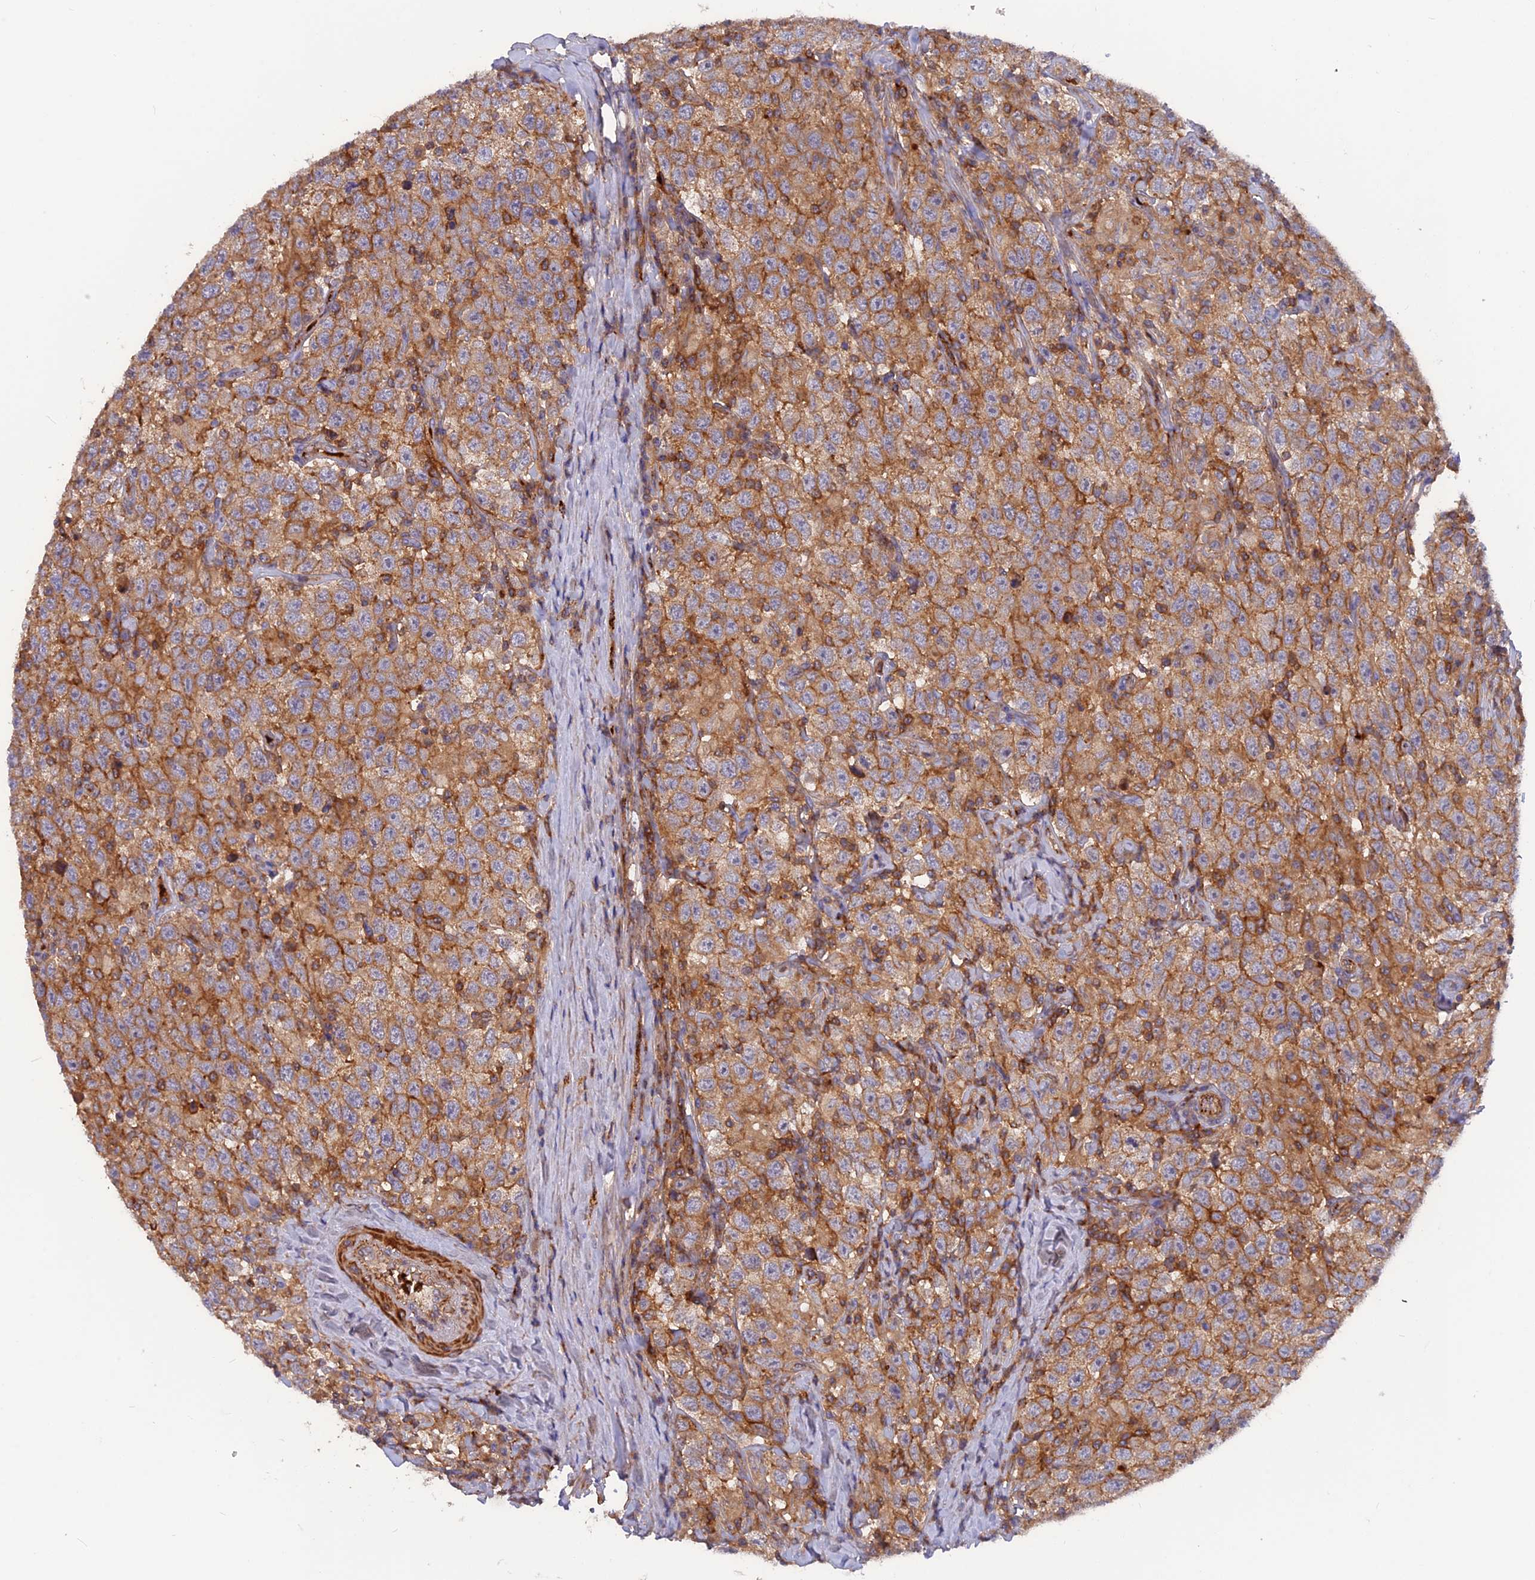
{"staining": {"intensity": "moderate", "quantity": ">75%", "location": "cytoplasmic/membranous"}, "tissue": "testis cancer", "cell_type": "Tumor cells", "image_type": "cancer", "snomed": [{"axis": "morphology", "description": "Seminoma, NOS"}, {"axis": "topography", "description": "Testis"}], "caption": "The histopathology image exhibits staining of testis cancer, revealing moderate cytoplasmic/membranous protein expression (brown color) within tumor cells.", "gene": "CPNE7", "patient": {"sex": "male", "age": 41}}